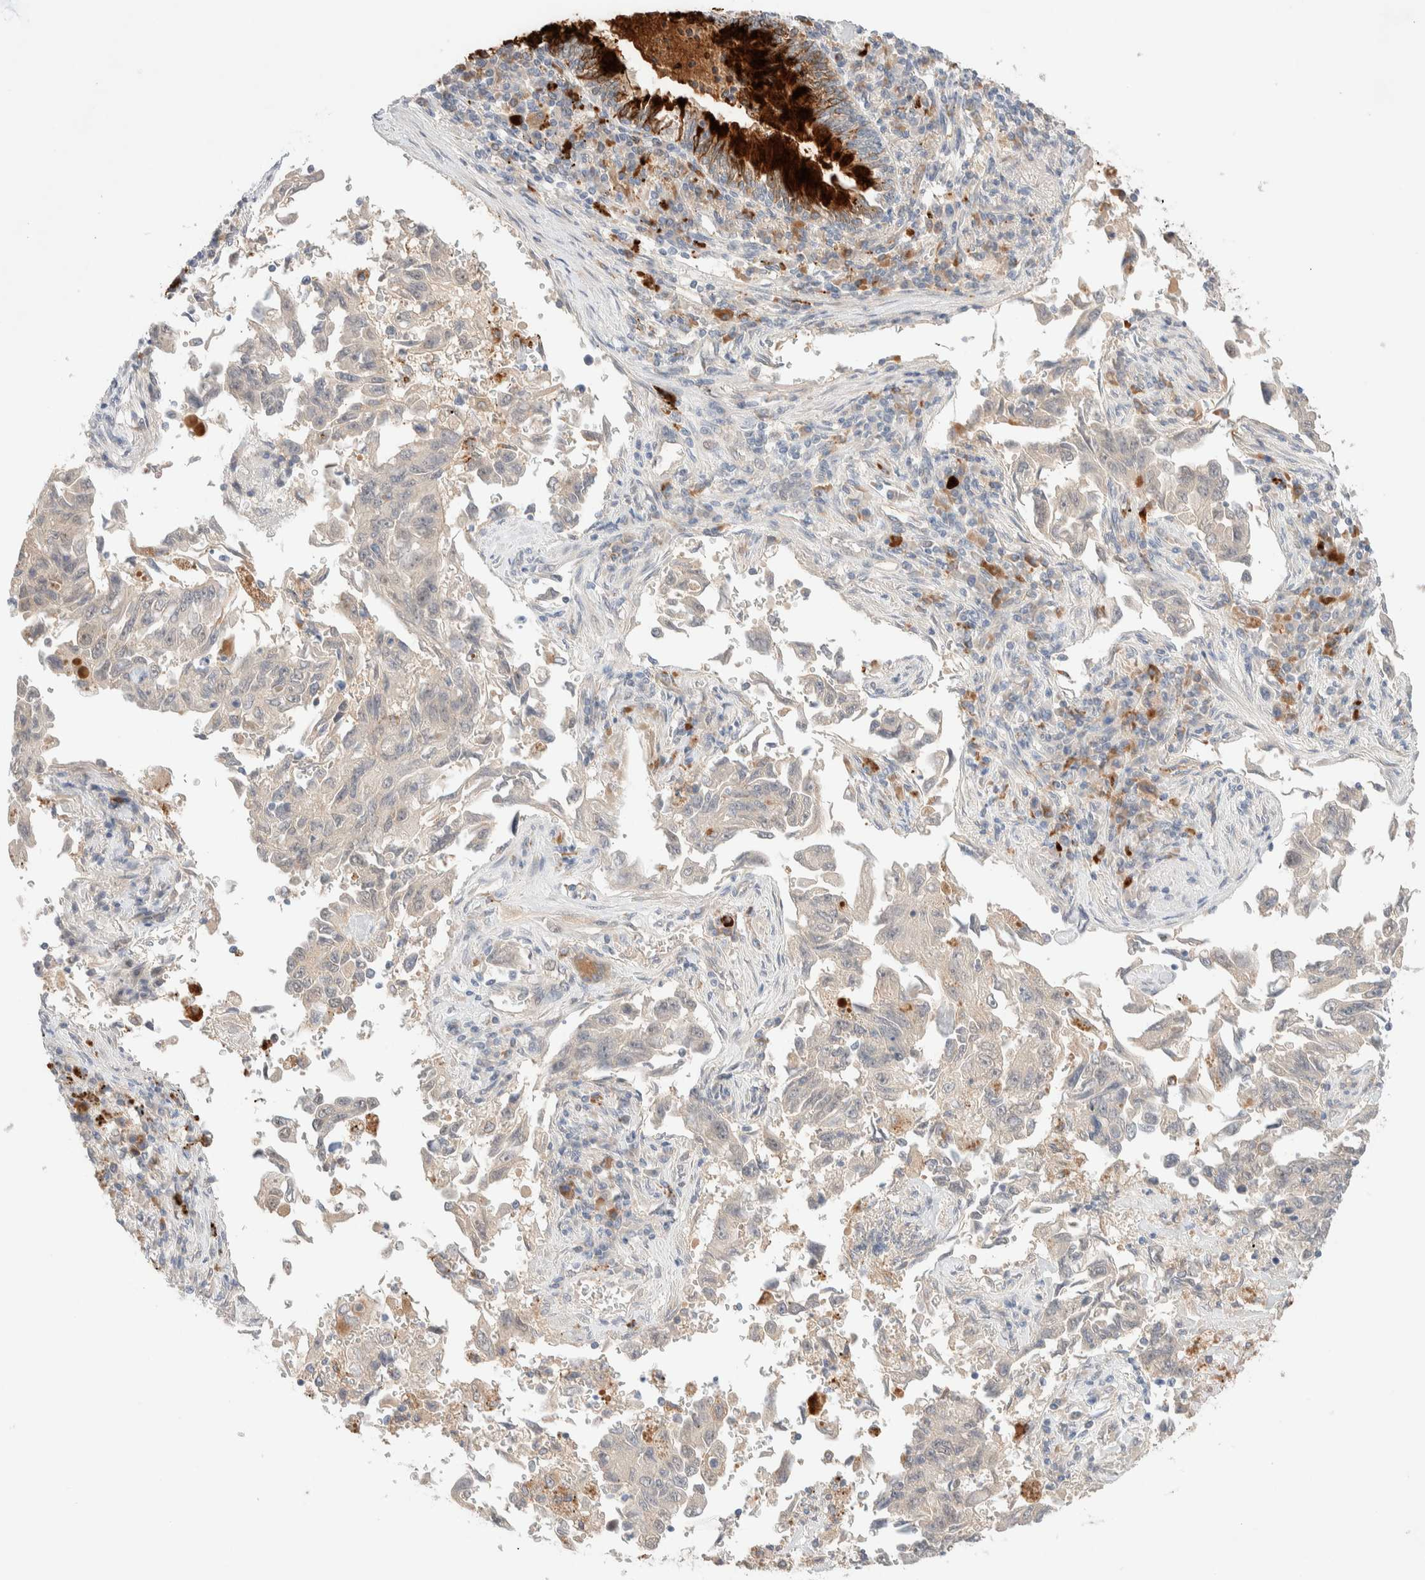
{"staining": {"intensity": "negative", "quantity": "none", "location": "none"}, "tissue": "lung cancer", "cell_type": "Tumor cells", "image_type": "cancer", "snomed": [{"axis": "morphology", "description": "Adenocarcinoma, NOS"}, {"axis": "topography", "description": "Lung"}], "caption": "Immunohistochemistry (IHC) histopathology image of human lung adenocarcinoma stained for a protein (brown), which demonstrates no positivity in tumor cells.", "gene": "CHKA", "patient": {"sex": "female", "age": 51}}